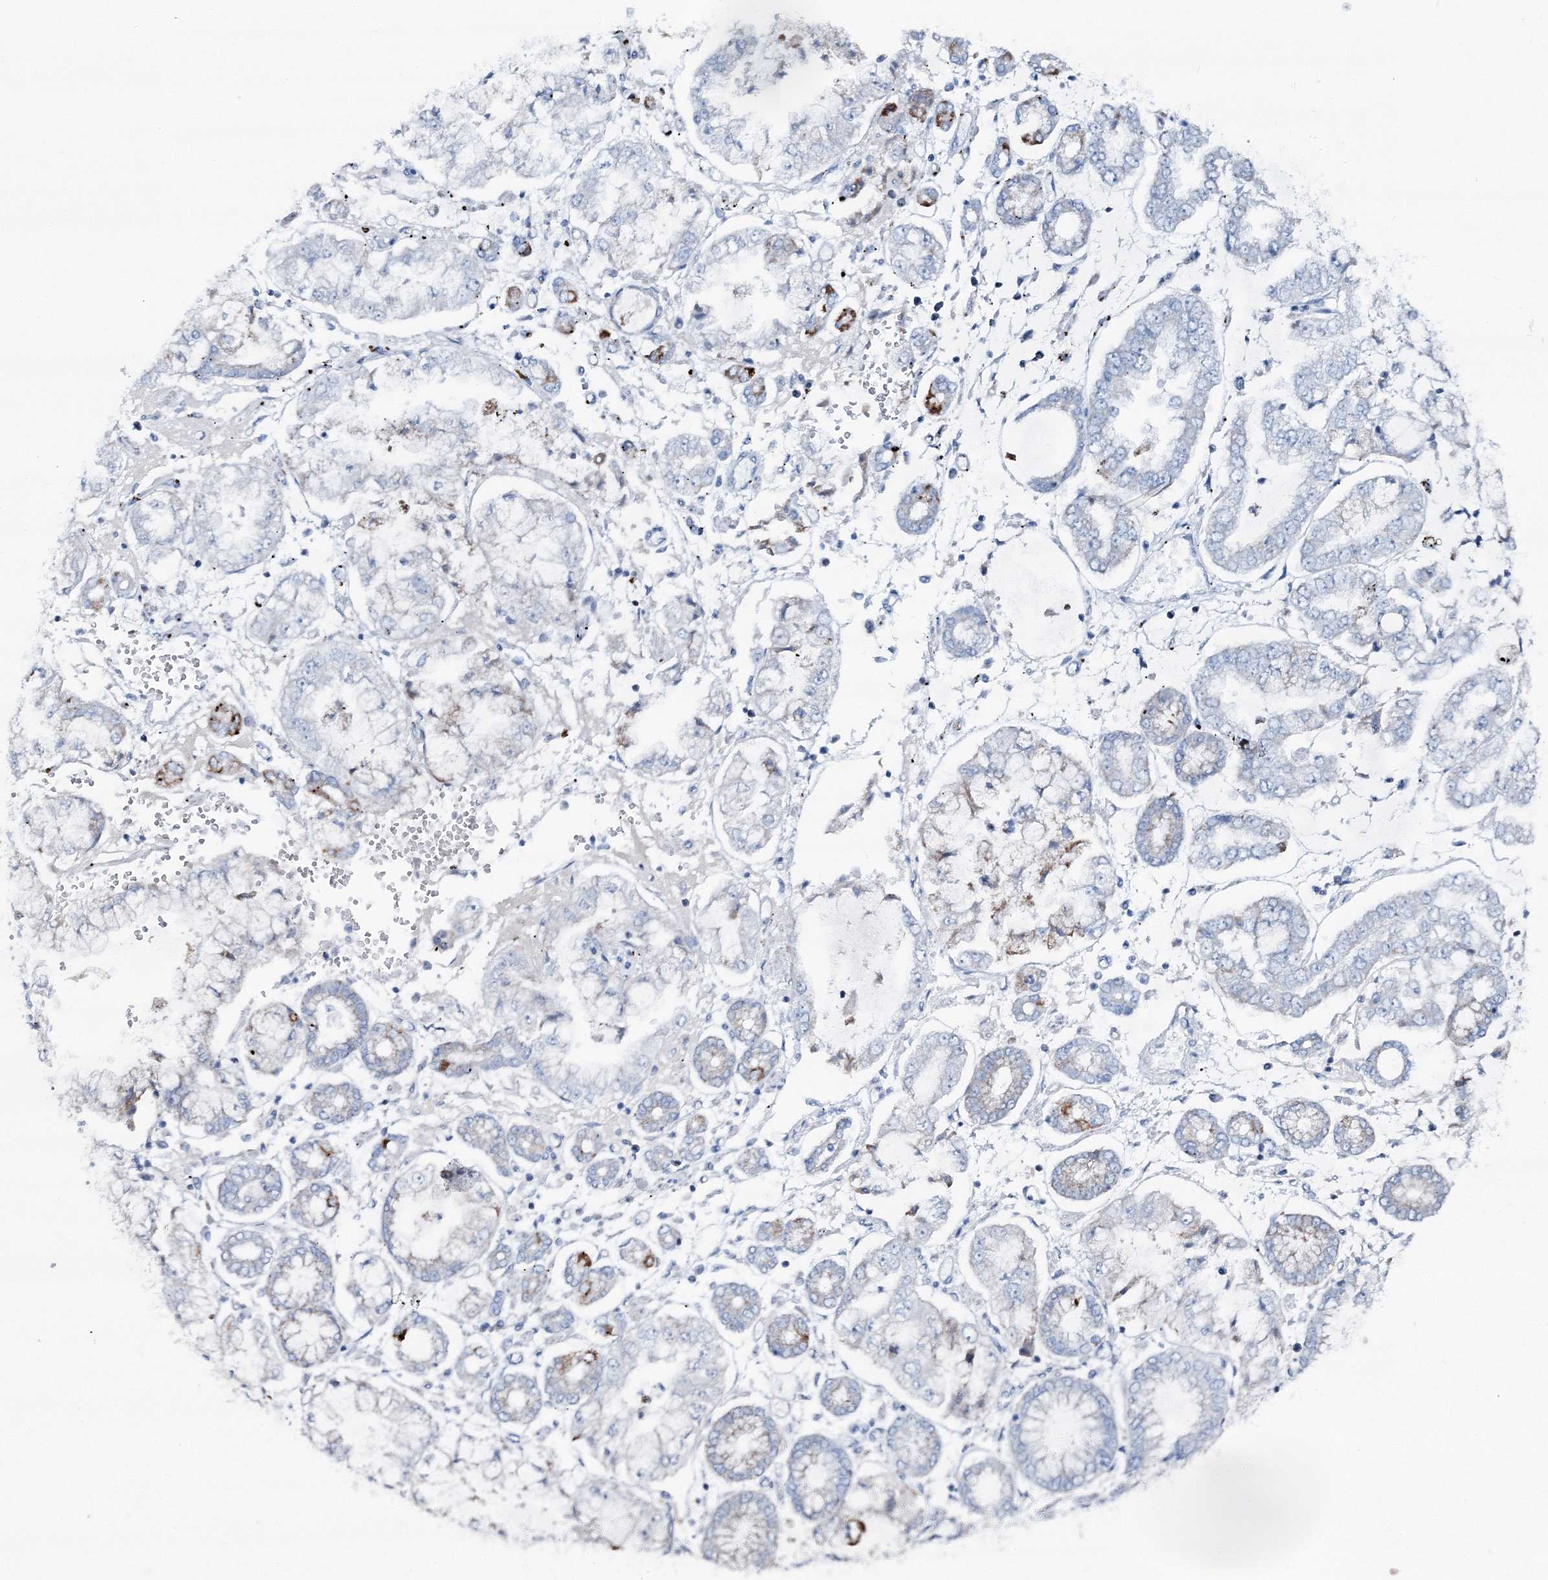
{"staining": {"intensity": "moderate", "quantity": "<25%", "location": "cytoplasmic/membranous"}, "tissue": "stomach cancer", "cell_type": "Tumor cells", "image_type": "cancer", "snomed": [{"axis": "morphology", "description": "Adenocarcinoma, NOS"}, {"axis": "topography", "description": "Stomach"}], "caption": "Stomach cancer was stained to show a protein in brown. There is low levels of moderate cytoplasmic/membranous staining in about <25% of tumor cells. (DAB = brown stain, brightfield microscopy at high magnification).", "gene": "GABARAPL2", "patient": {"sex": "male", "age": 76}}